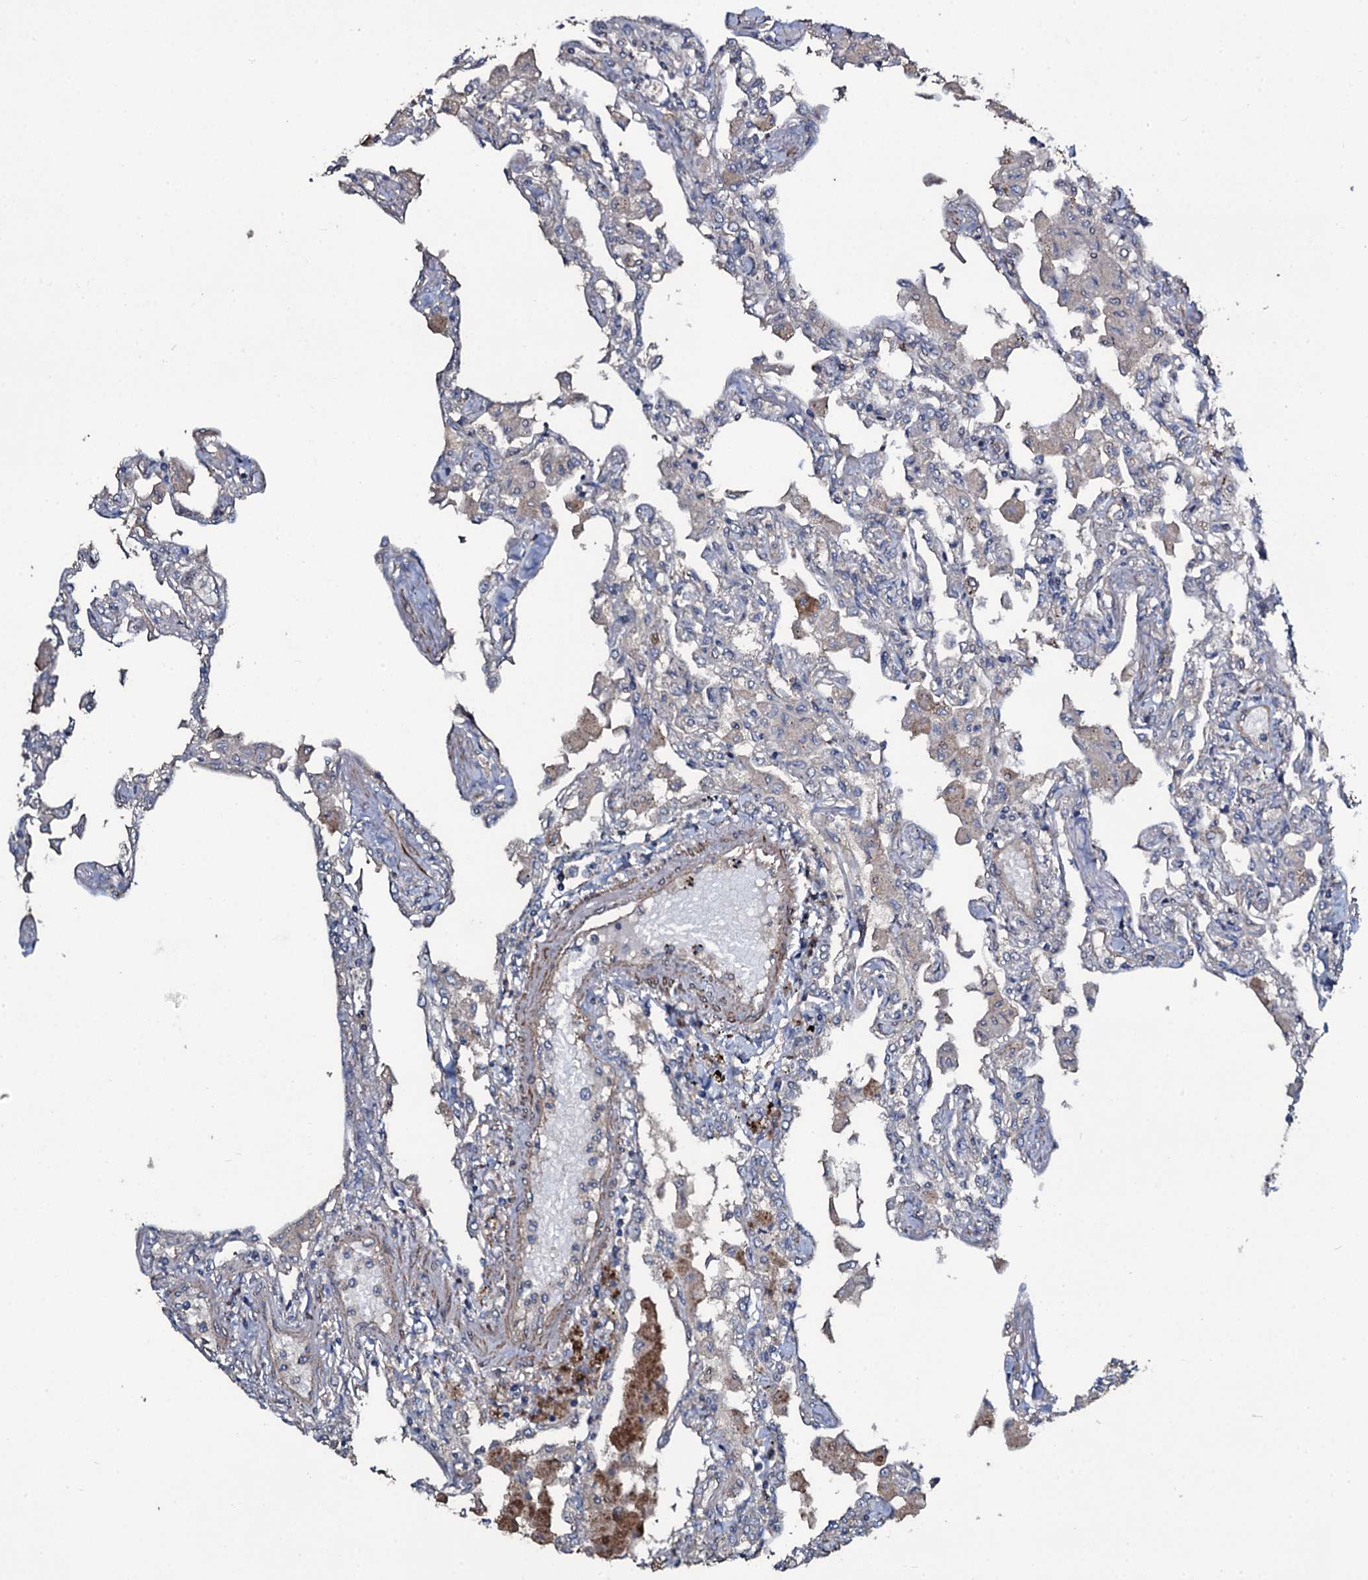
{"staining": {"intensity": "negative", "quantity": "none", "location": "none"}, "tissue": "lung", "cell_type": "Alveolar cells", "image_type": "normal", "snomed": [{"axis": "morphology", "description": "Normal tissue, NOS"}, {"axis": "topography", "description": "Bronchus"}, {"axis": "topography", "description": "Lung"}], "caption": "Human lung stained for a protein using immunohistochemistry demonstrates no staining in alveolar cells.", "gene": "WIPF3", "patient": {"sex": "female", "age": 49}}